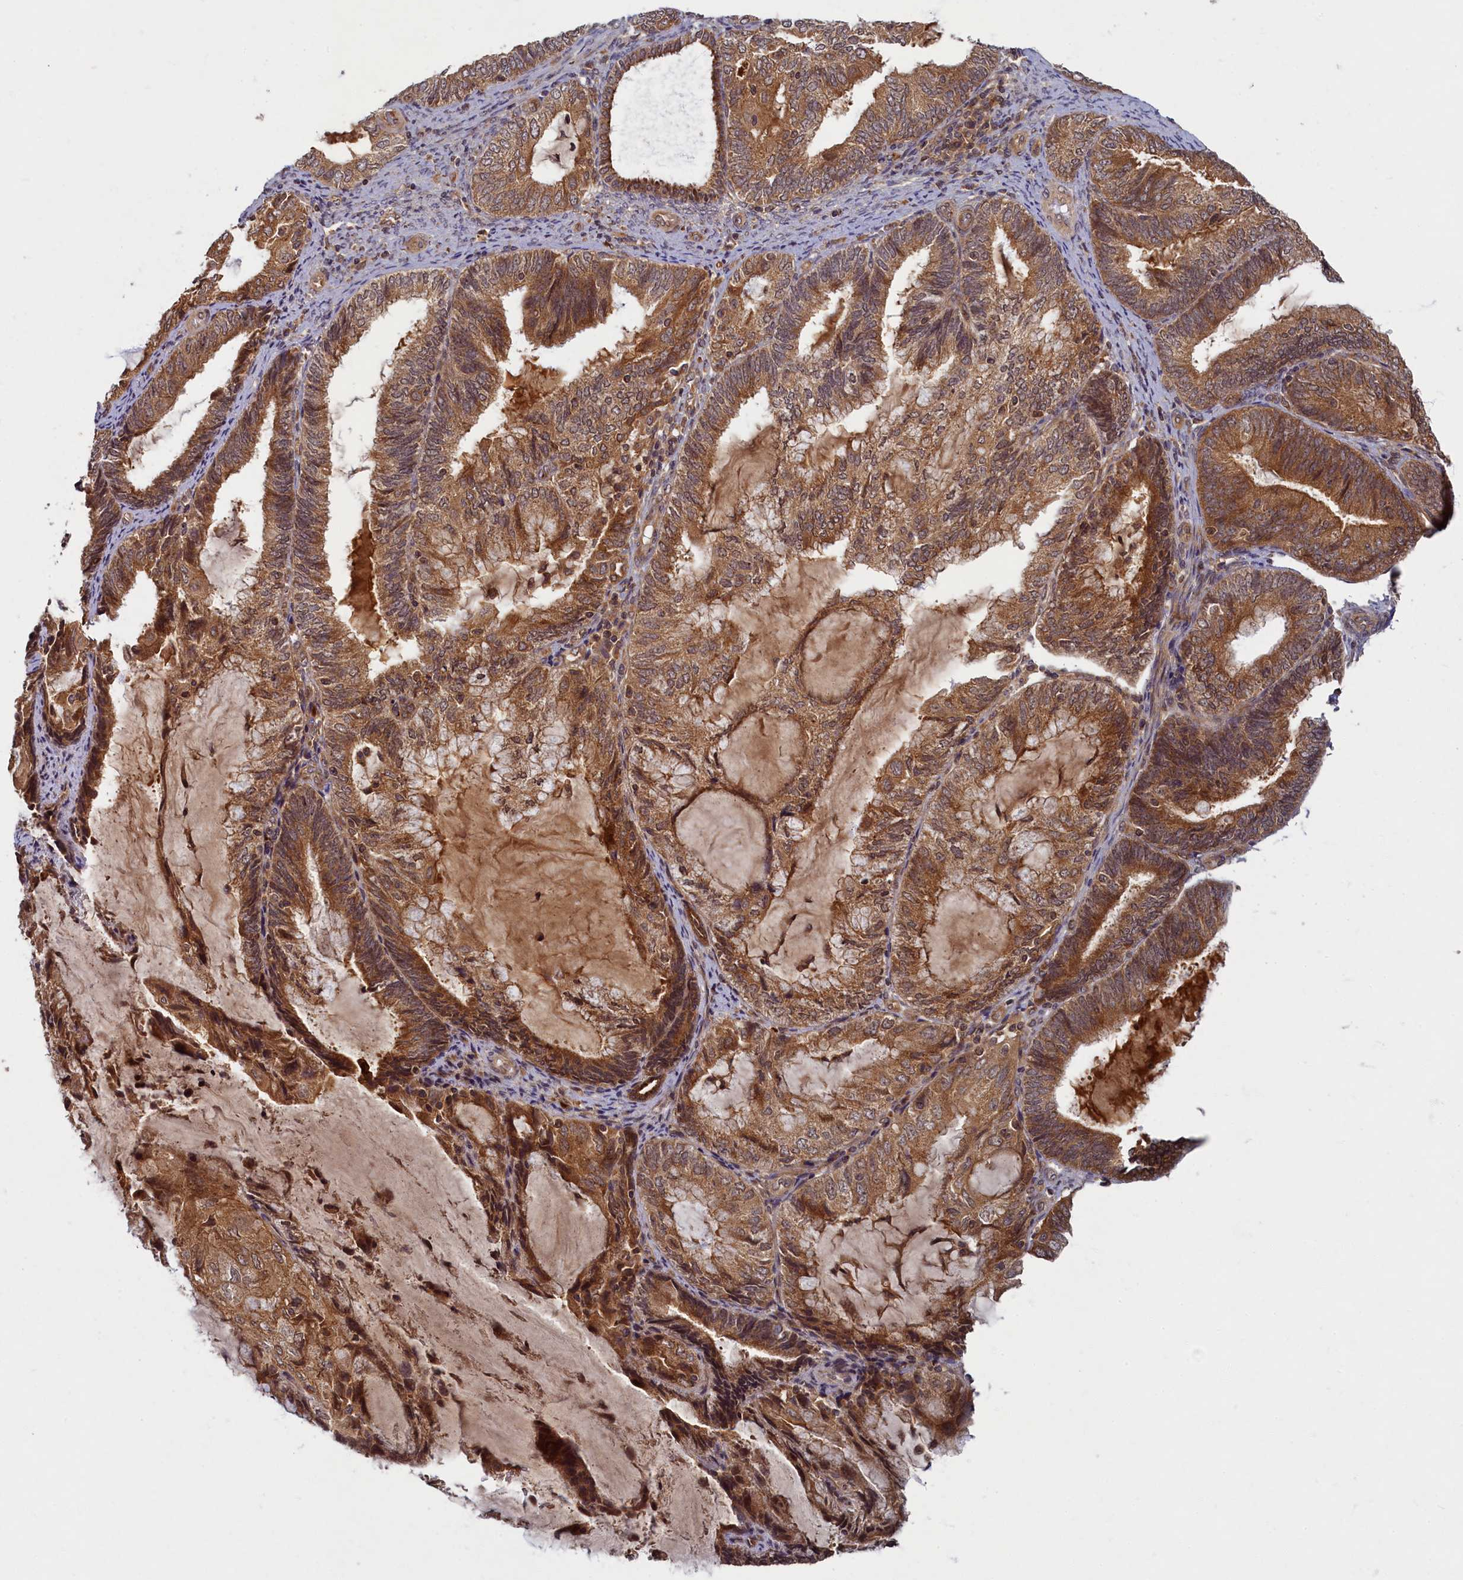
{"staining": {"intensity": "moderate", "quantity": ">75%", "location": "cytoplasmic/membranous"}, "tissue": "endometrial cancer", "cell_type": "Tumor cells", "image_type": "cancer", "snomed": [{"axis": "morphology", "description": "Adenocarcinoma, NOS"}, {"axis": "topography", "description": "Endometrium"}], "caption": "IHC photomicrograph of neoplastic tissue: adenocarcinoma (endometrial) stained using immunohistochemistry (IHC) reveals medium levels of moderate protein expression localized specifically in the cytoplasmic/membranous of tumor cells, appearing as a cytoplasmic/membranous brown color.", "gene": "BICD1", "patient": {"sex": "female", "age": 81}}